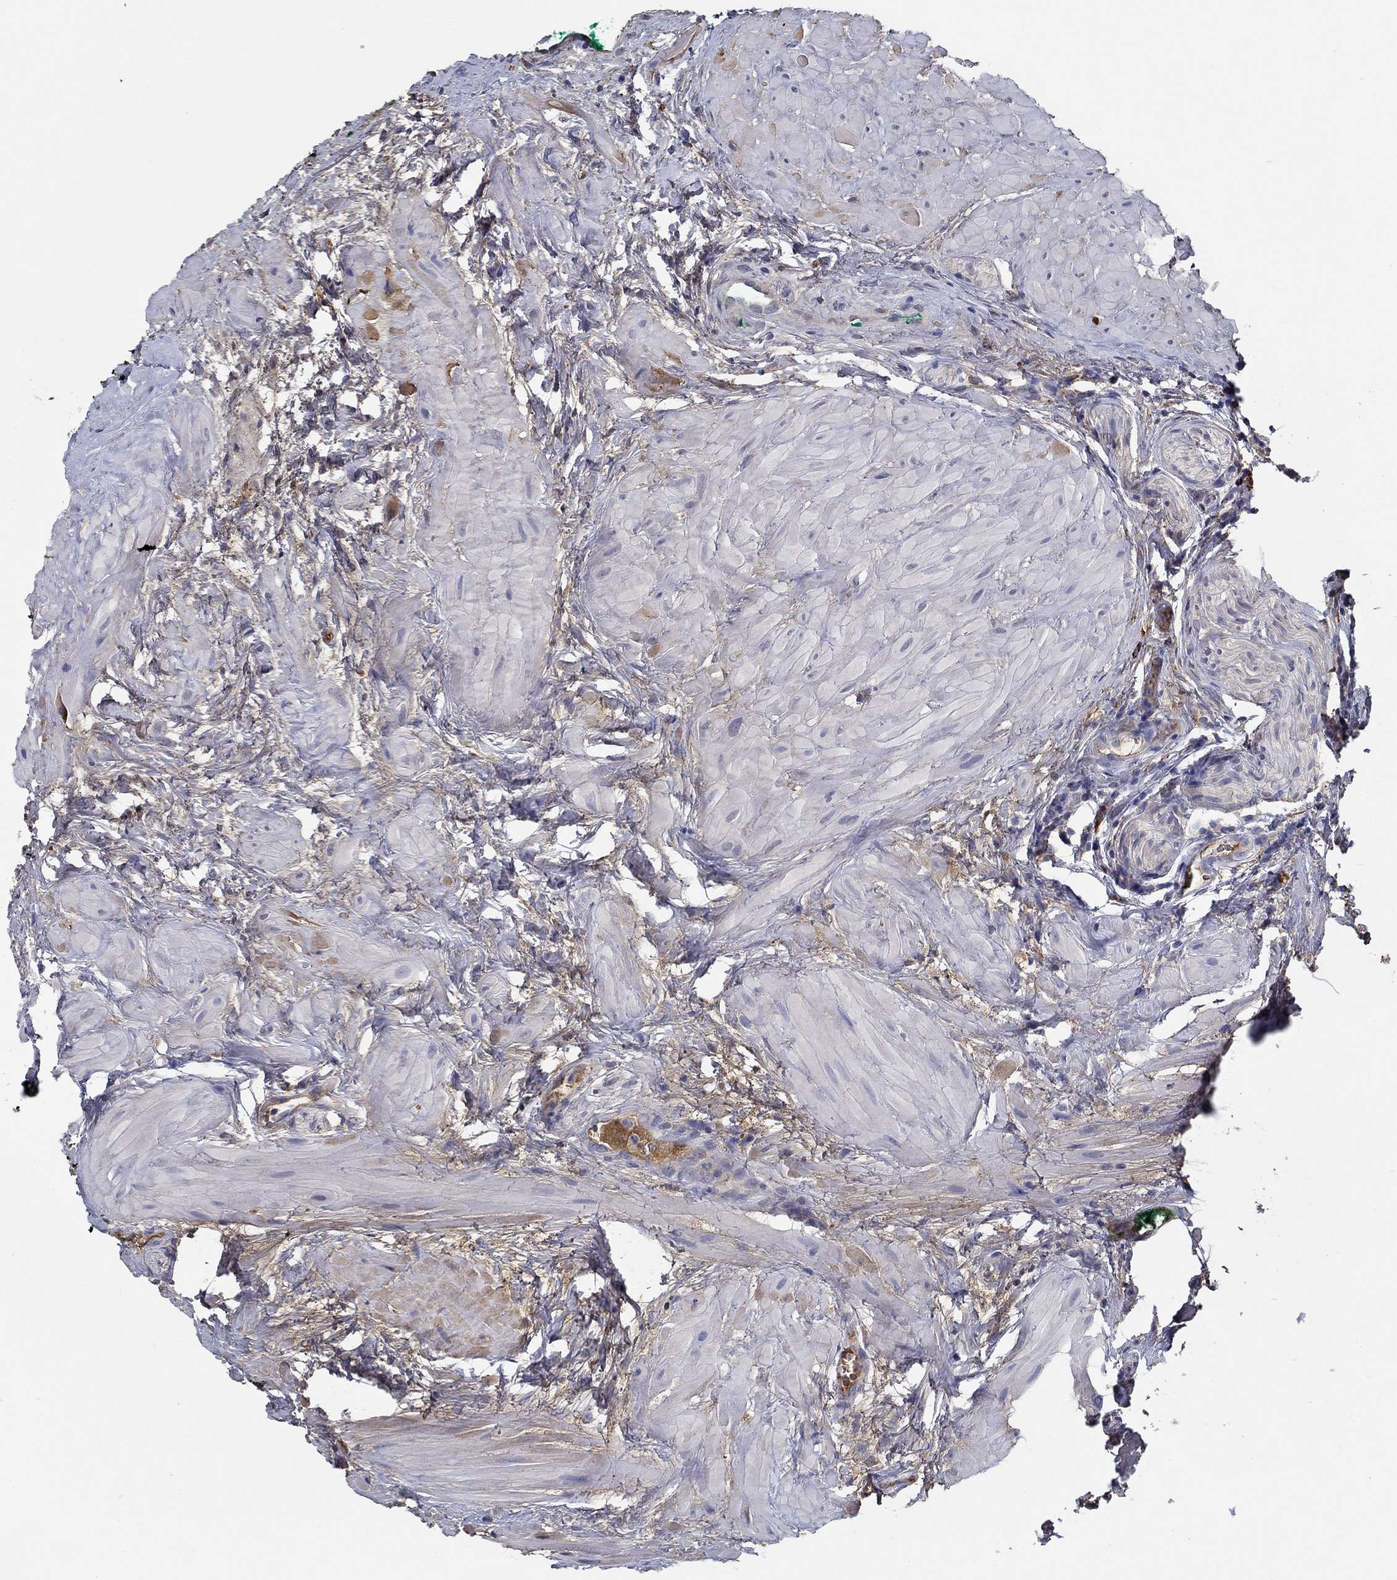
{"staining": {"intensity": "negative", "quantity": "none", "location": "none"}, "tissue": "prostate cancer", "cell_type": "Tumor cells", "image_type": "cancer", "snomed": [{"axis": "morphology", "description": "Adenocarcinoma, NOS"}, {"axis": "morphology", "description": "Adenocarcinoma, High grade"}, {"axis": "topography", "description": "Prostate"}], "caption": "High power microscopy image of an immunohistochemistry (IHC) photomicrograph of prostate cancer, revealing no significant expression in tumor cells. (Stains: DAB (3,3'-diaminobenzidine) IHC with hematoxylin counter stain, Microscopy: brightfield microscopy at high magnification).", "gene": "IL10", "patient": {"sex": "male", "age": 64}}